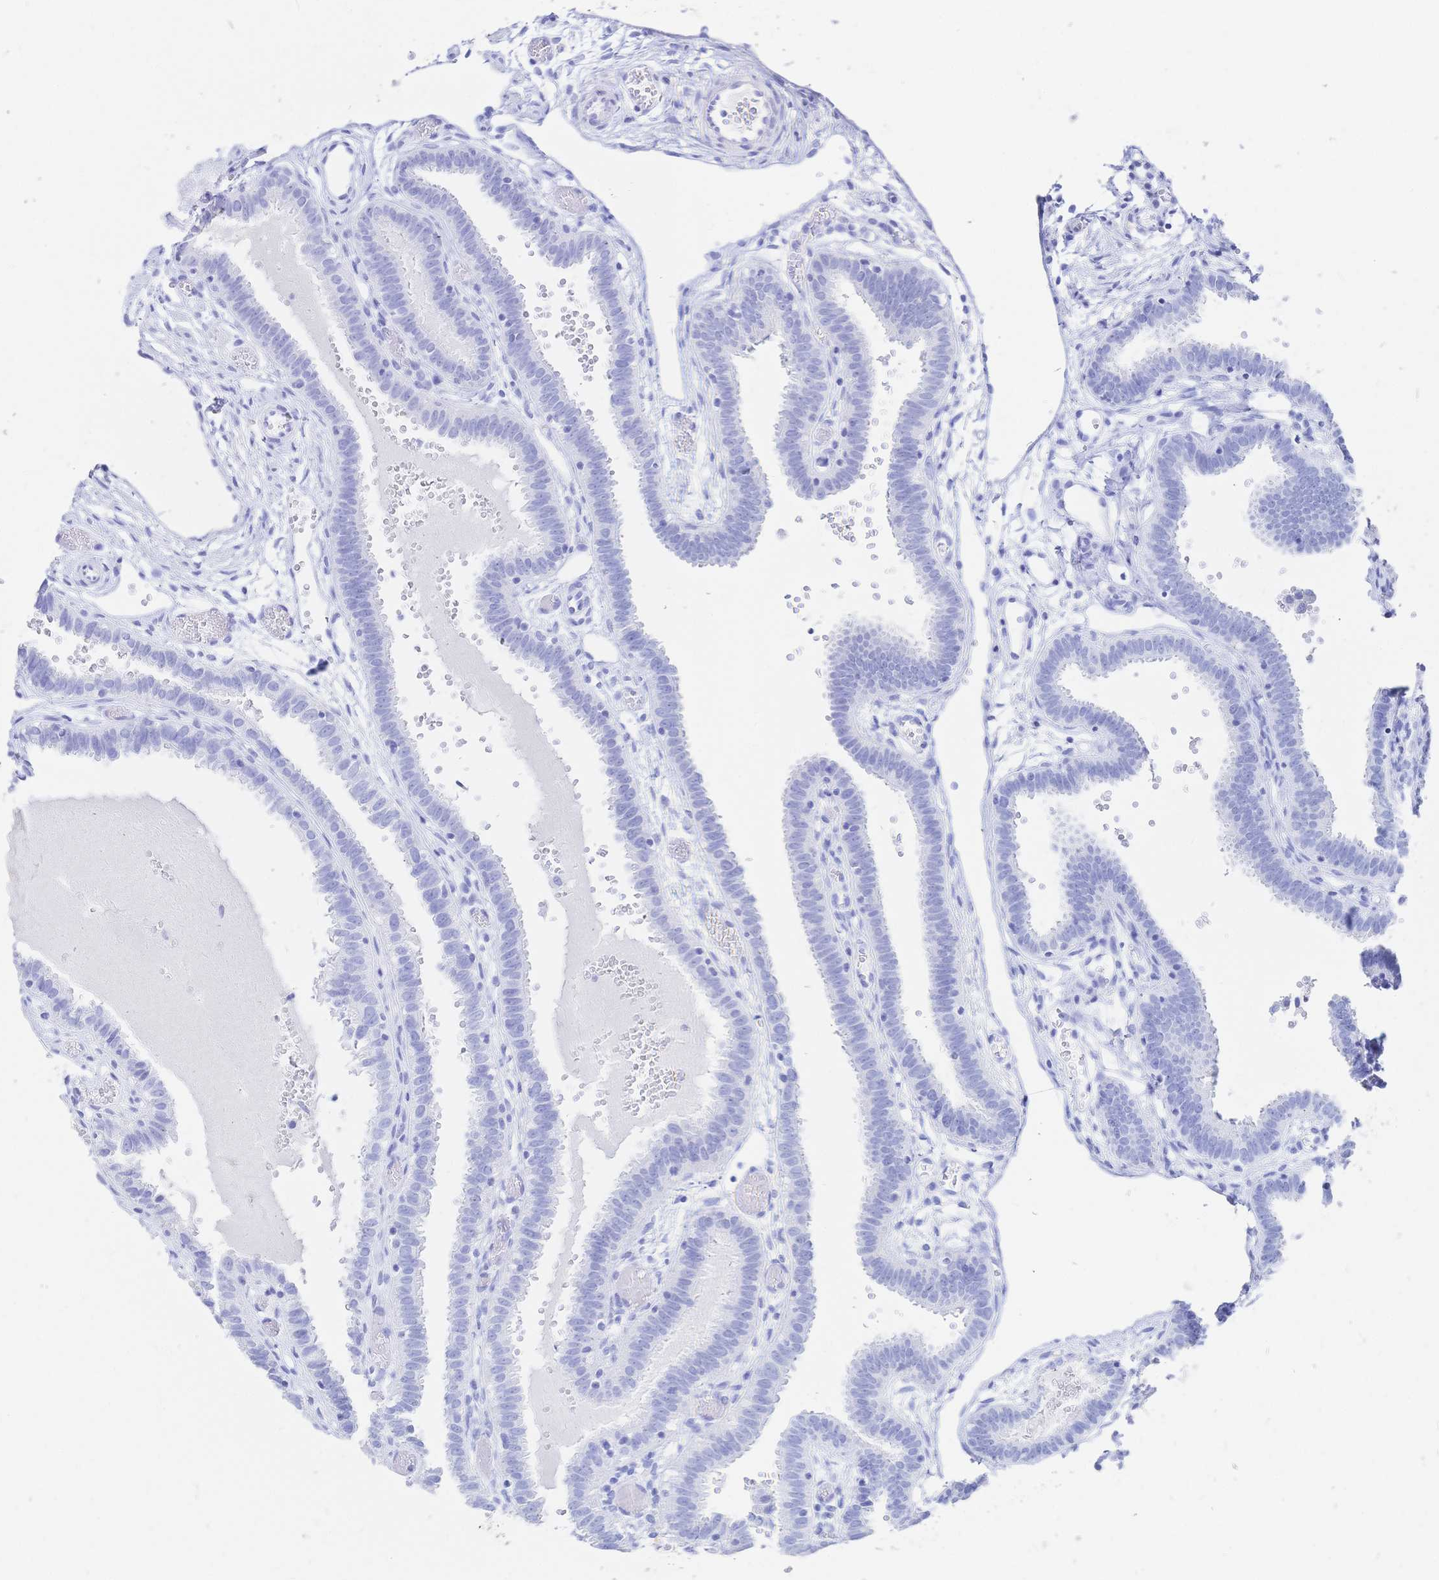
{"staining": {"intensity": "negative", "quantity": "none", "location": "none"}, "tissue": "fallopian tube", "cell_type": "Glandular cells", "image_type": "normal", "snomed": [{"axis": "morphology", "description": "Normal tissue, NOS"}, {"axis": "topography", "description": "Fallopian tube"}], "caption": "Immunohistochemical staining of benign fallopian tube displays no significant positivity in glandular cells. (IHC, brightfield microscopy, high magnification).", "gene": "UMOD", "patient": {"sex": "female", "age": 37}}